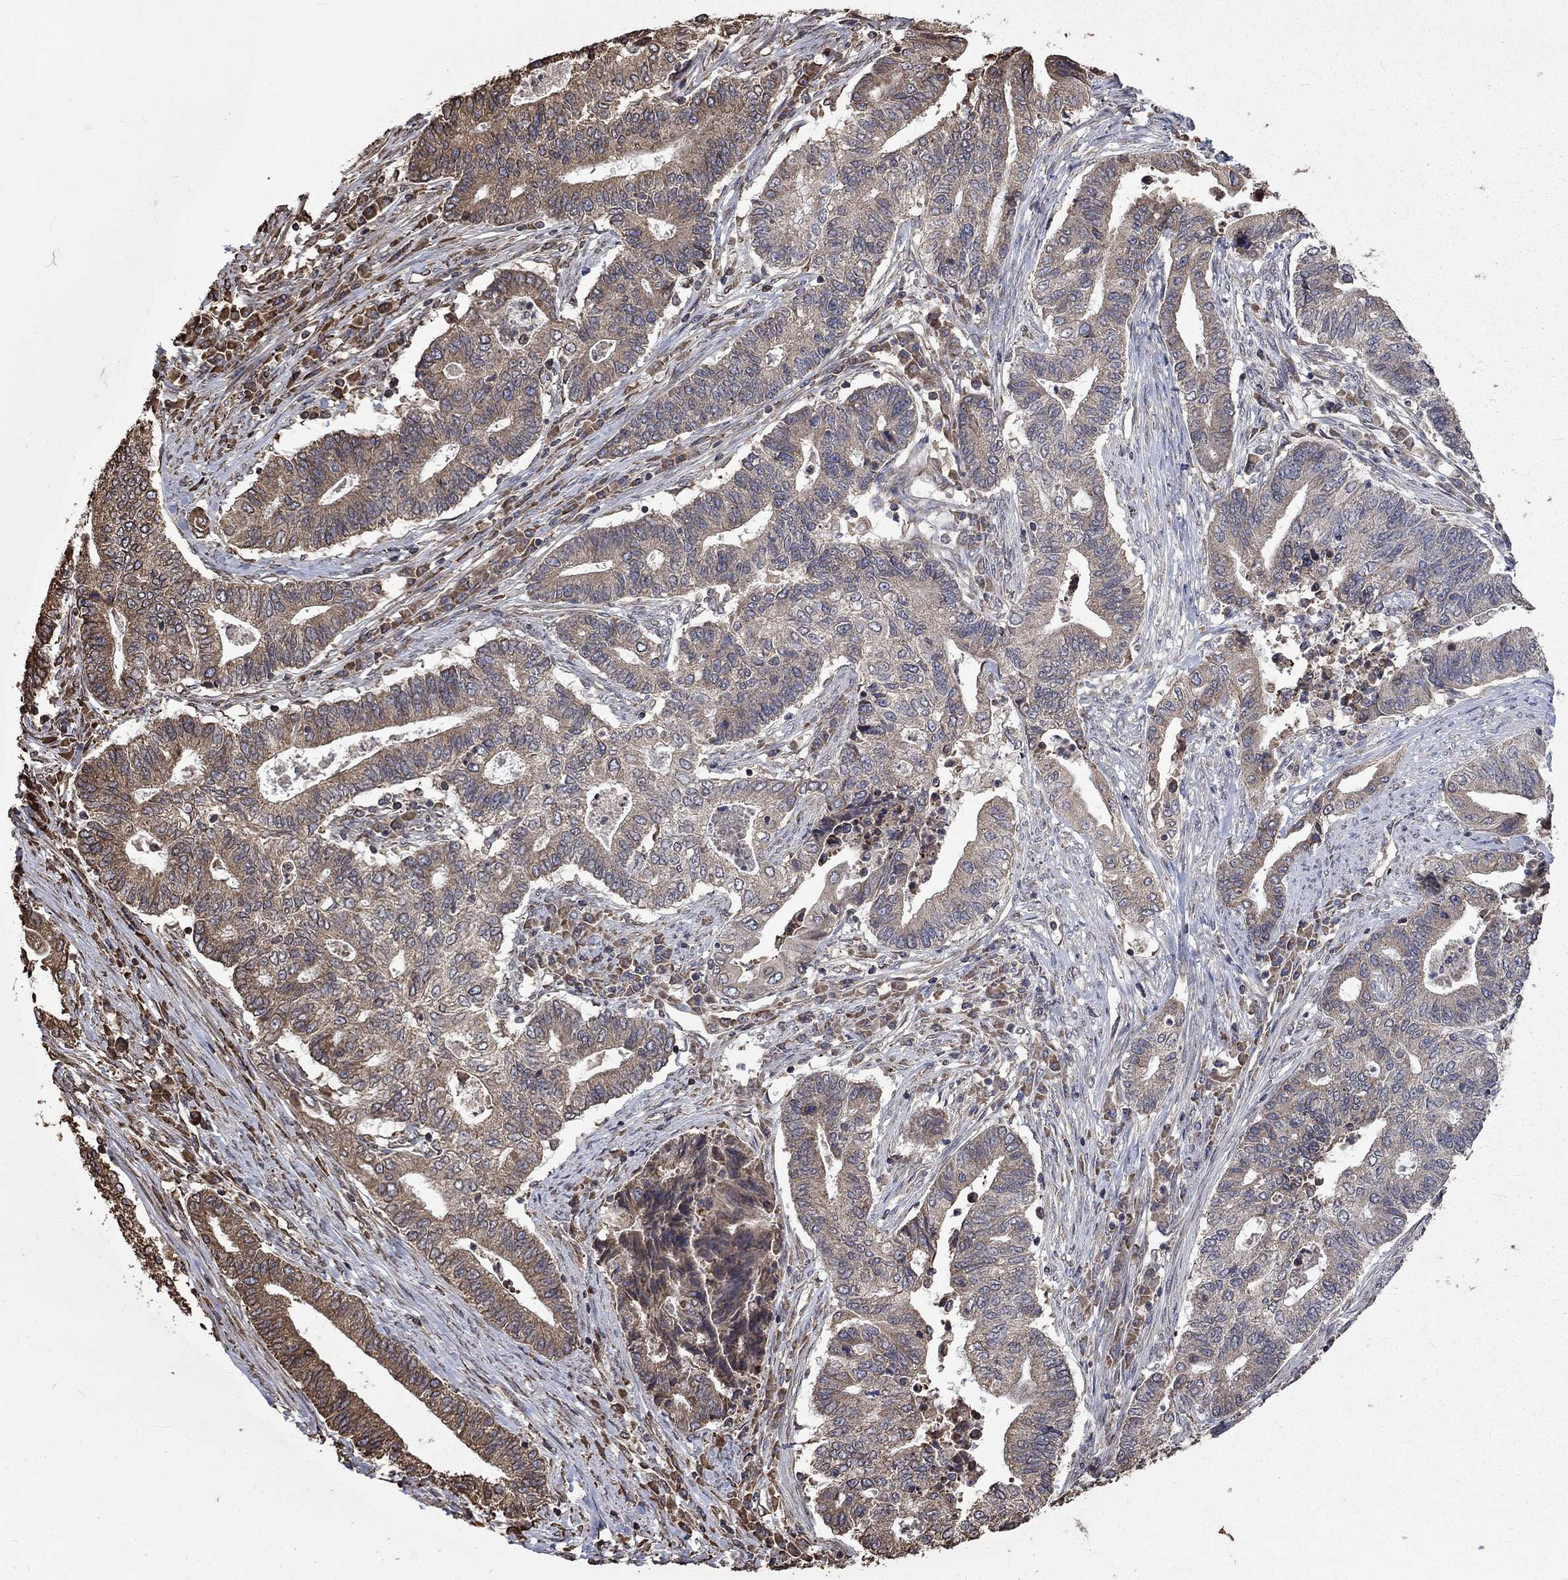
{"staining": {"intensity": "weak", "quantity": "<25%", "location": "cytoplasmic/membranous"}, "tissue": "endometrial cancer", "cell_type": "Tumor cells", "image_type": "cancer", "snomed": [{"axis": "morphology", "description": "Adenocarcinoma, NOS"}, {"axis": "topography", "description": "Uterus"}, {"axis": "topography", "description": "Endometrium"}], "caption": "Immunohistochemistry histopathology image of neoplastic tissue: endometrial cancer stained with DAB (3,3'-diaminobenzidine) demonstrates no significant protein staining in tumor cells.", "gene": "ESRRA", "patient": {"sex": "female", "age": 54}}